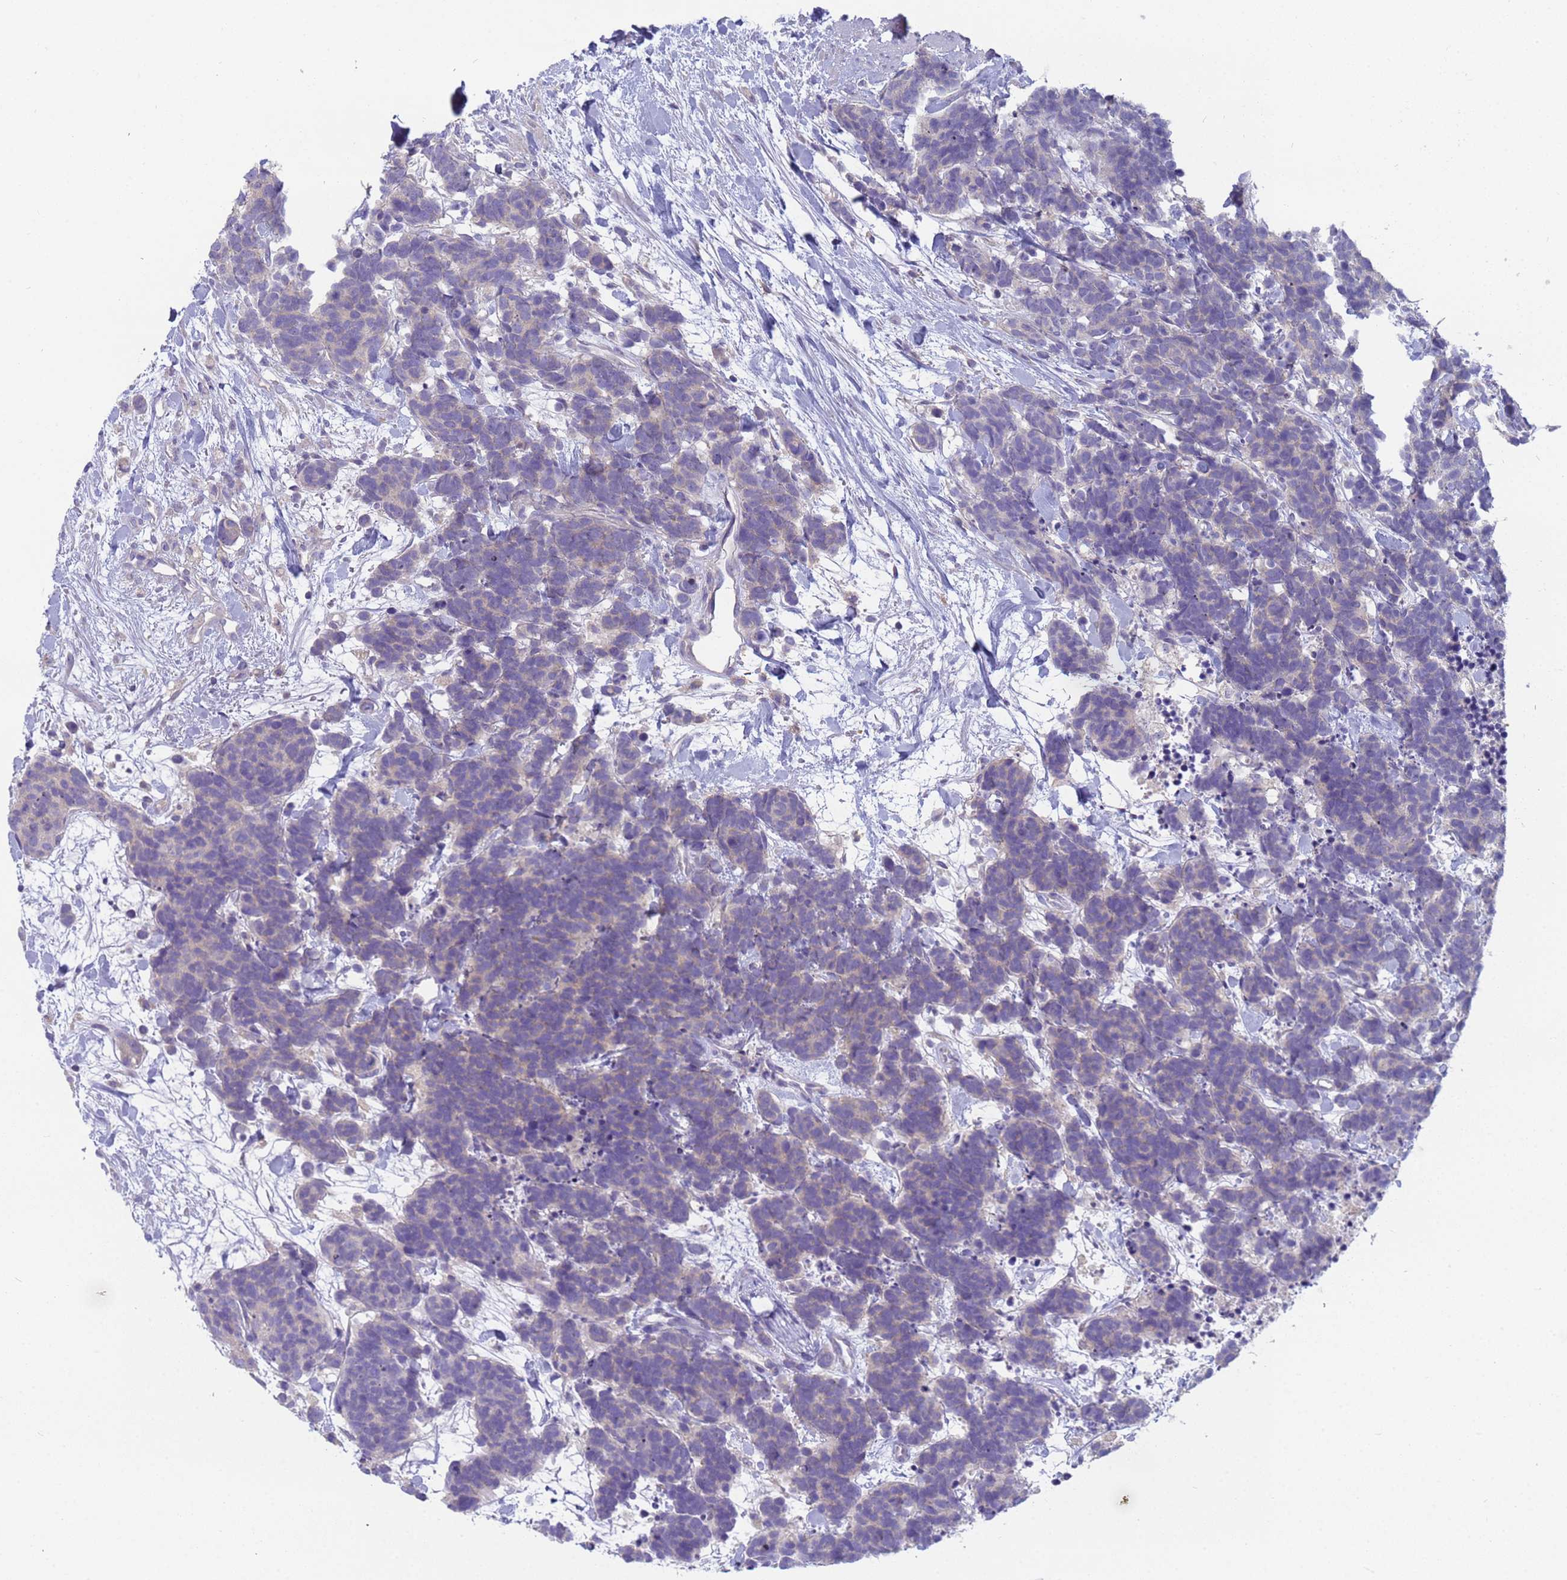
{"staining": {"intensity": "weak", "quantity": "<25%", "location": "cytoplasmic/membranous"}, "tissue": "carcinoid", "cell_type": "Tumor cells", "image_type": "cancer", "snomed": [{"axis": "morphology", "description": "Carcinoma, NOS"}, {"axis": "morphology", "description": "Carcinoid, malignant, NOS"}, {"axis": "topography", "description": "Prostate"}], "caption": "There is no significant staining in tumor cells of carcinoid. Brightfield microscopy of immunohistochemistry (IHC) stained with DAB (brown) and hematoxylin (blue), captured at high magnification.", "gene": "CR1", "patient": {"sex": "male", "age": 57}}